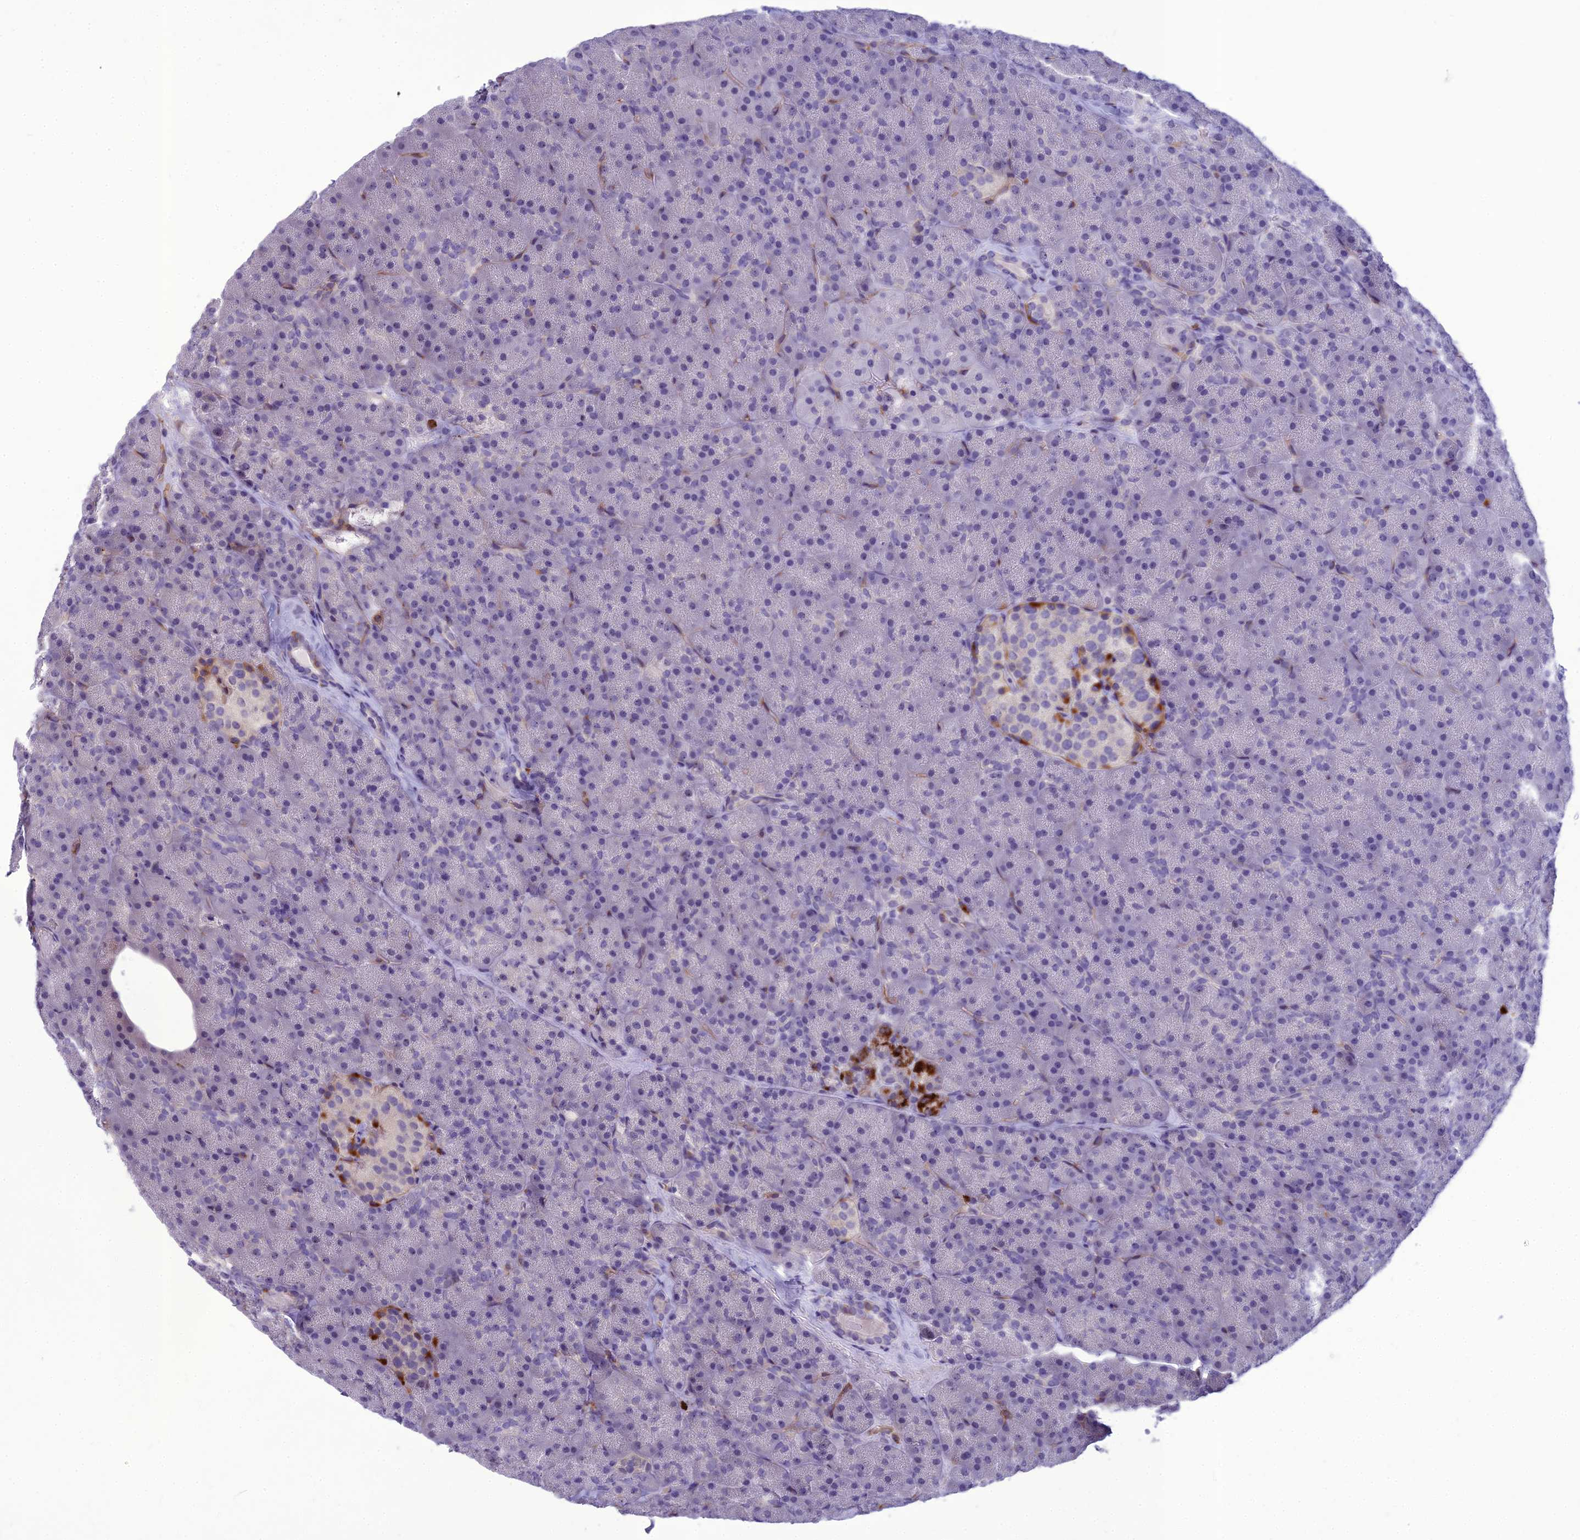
{"staining": {"intensity": "strong", "quantity": "<25%", "location": "cytoplasmic/membranous"}, "tissue": "pancreas", "cell_type": "Exocrine glandular cells", "image_type": "normal", "snomed": [{"axis": "morphology", "description": "Normal tissue, NOS"}, {"axis": "topography", "description": "Pancreas"}], "caption": "Normal pancreas was stained to show a protein in brown. There is medium levels of strong cytoplasmic/membranous staining in approximately <25% of exocrine glandular cells. The staining is performed using DAB brown chromogen to label protein expression. The nuclei are counter-stained blue using hematoxylin.", "gene": "BBS7", "patient": {"sex": "male", "age": 36}}